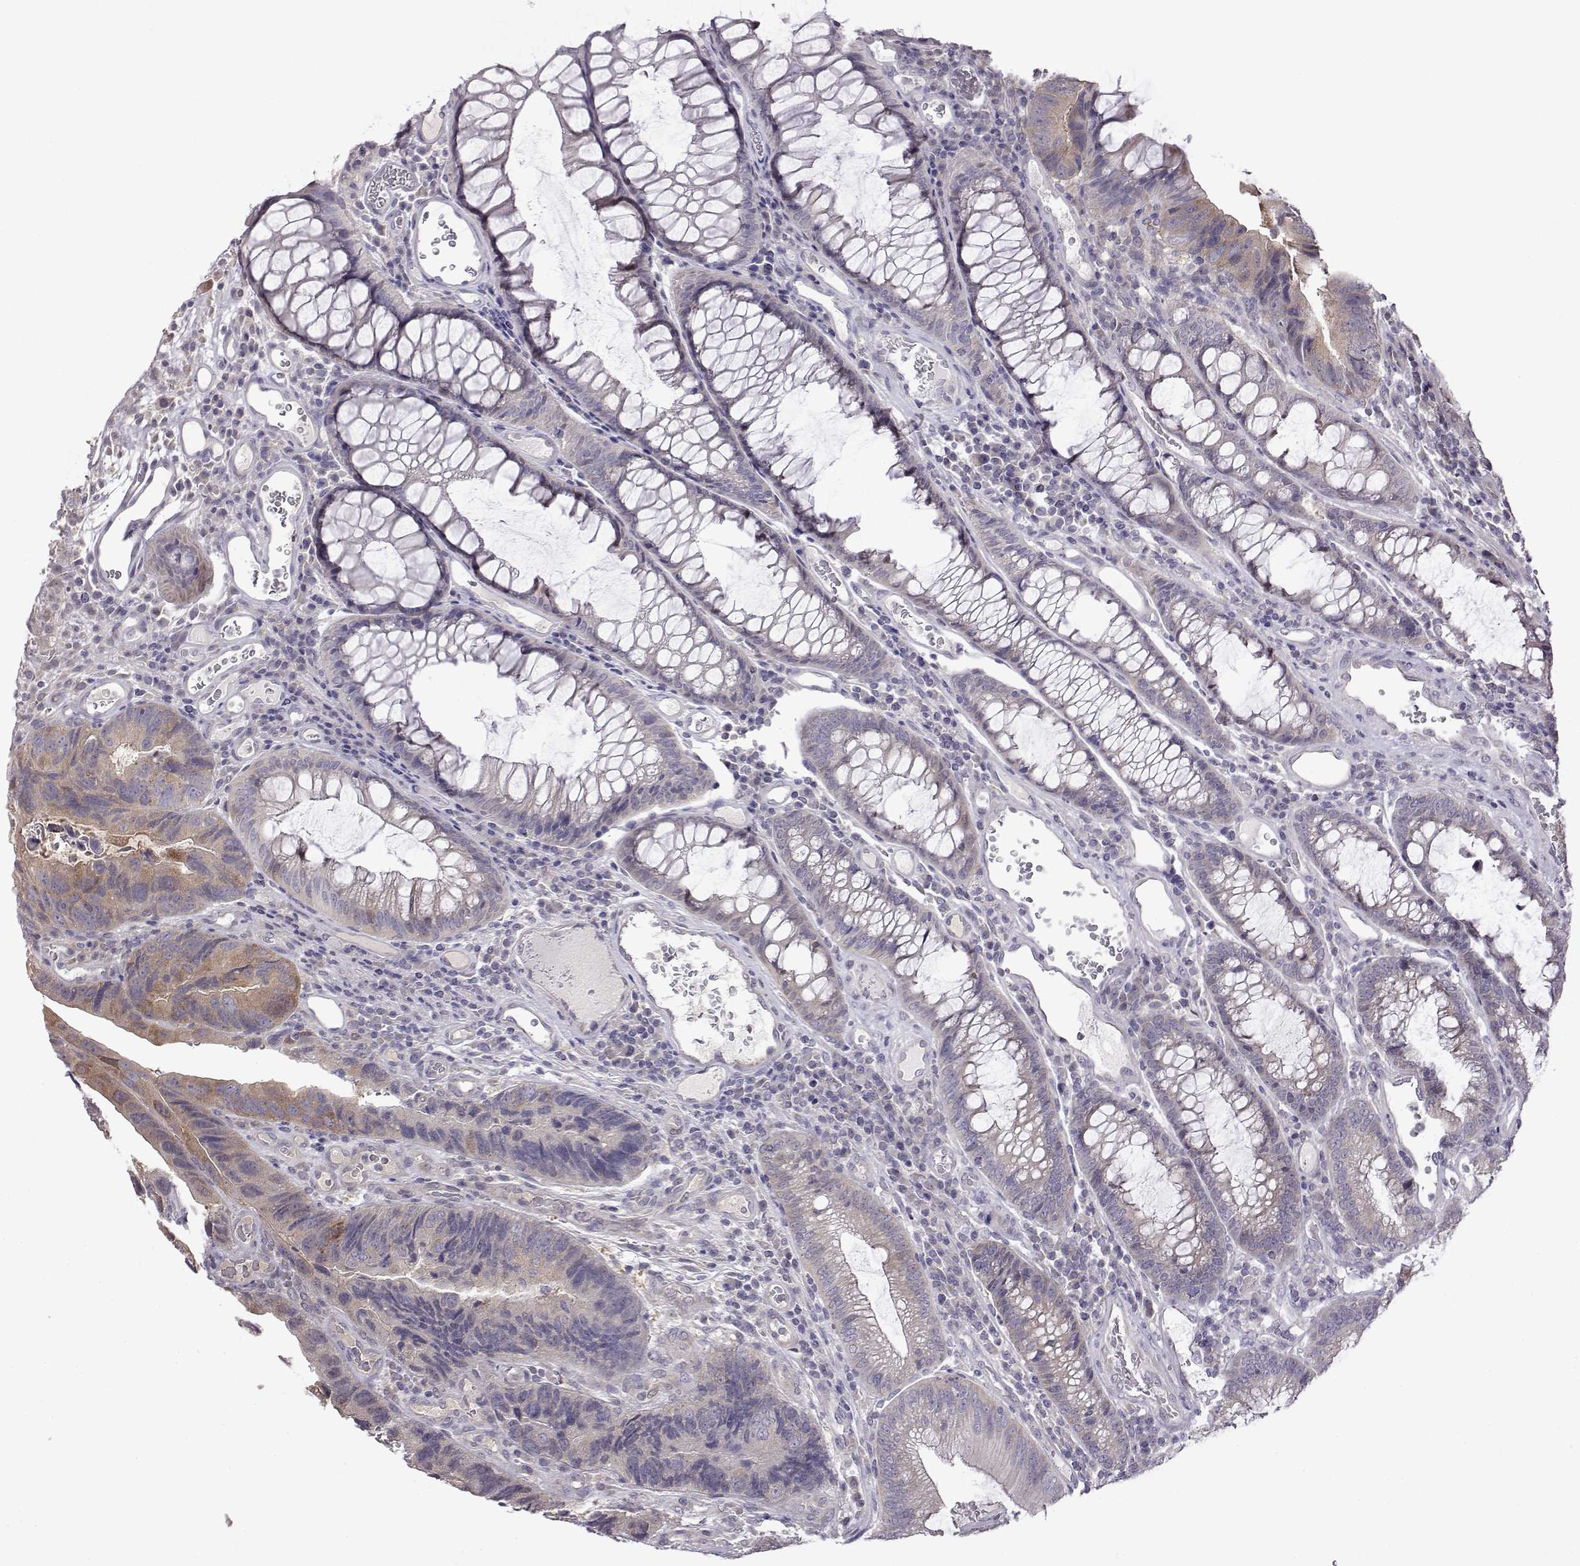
{"staining": {"intensity": "weak", "quantity": "25%-75%", "location": "cytoplasmic/membranous"}, "tissue": "colorectal cancer", "cell_type": "Tumor cells", "image_type": "cancer", "snomed": [{"axis": "morphology", "description": "Adenocarcinoma, NOS"}, {"axis": "topography", "description": "Colon"}], "caption": "DAB (3,3'-diaminobenzidine) immunohistochemical staining of colorectal adenocarcinoma displays weak cytoplasmic/membranous protein expression in approximately 25%-75% of tumor cells. The staining was performed using DAB, with brown indicating positive protein expression. Nuclei are stained blue with hematoxylin.", "gene": "VGF", "patient": {"sex": "female", "age": 67}}